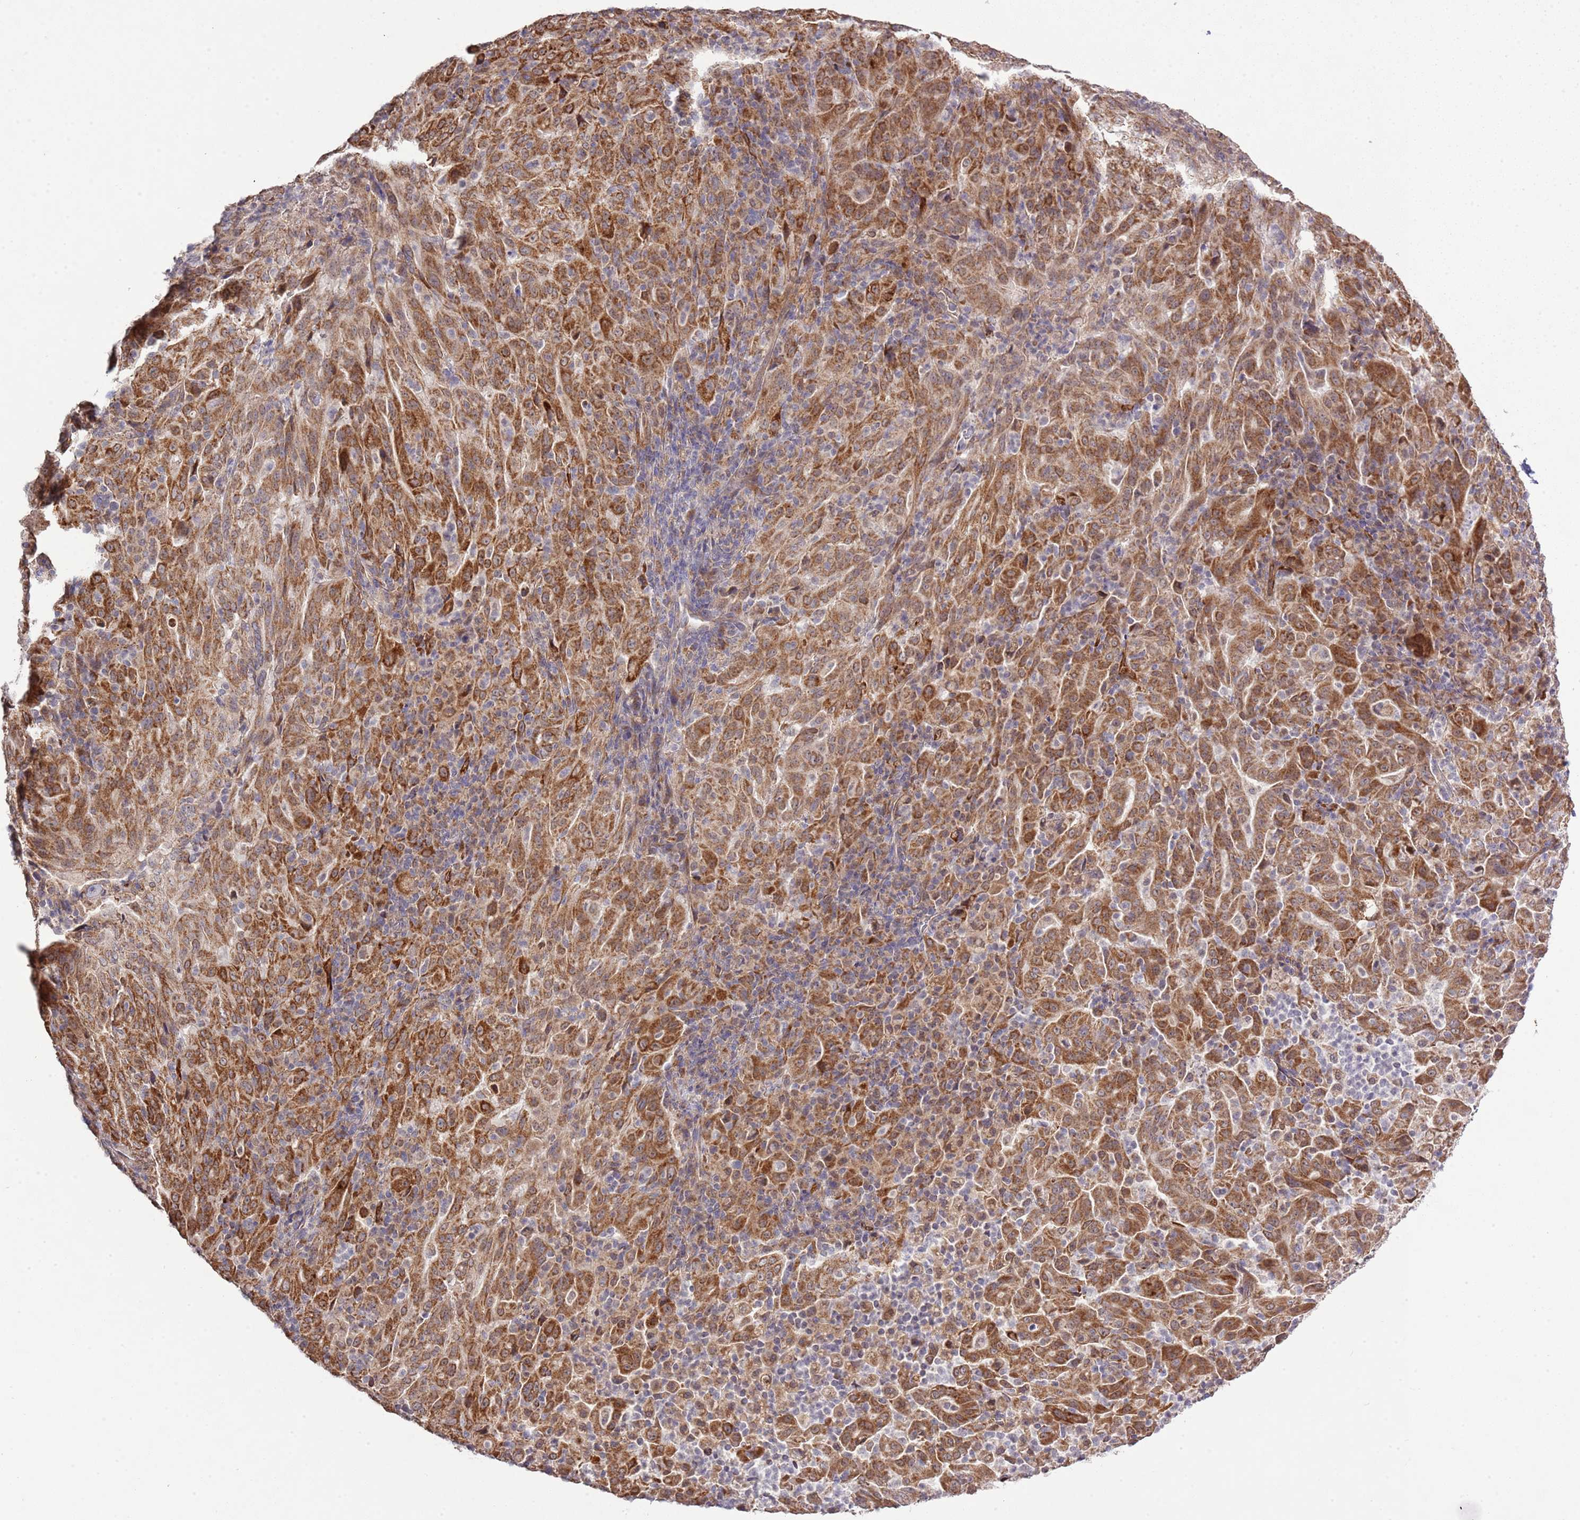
{"staining": {"intensity": "moderate", "quantity": ">75%", "location": "cytoplasmic/membranous"}, "tissue": "pancreatic cancer", "cell_type": "Tumor cells", "image_type": "cancer", "snomed": [{"axis": "morphology", "description": "Adenocarcinoma, NOS"}, {"axis": "topography", "description": "Pancreas"}], "caption": "Tumor cells show medium levels of moderate cytoplasmic/membranous positivity in about >75% of cells in human pancreatic cancer (adenocarcinoma).", "gene": "IVD", "patient": {"sex": "male", "age": 63}}